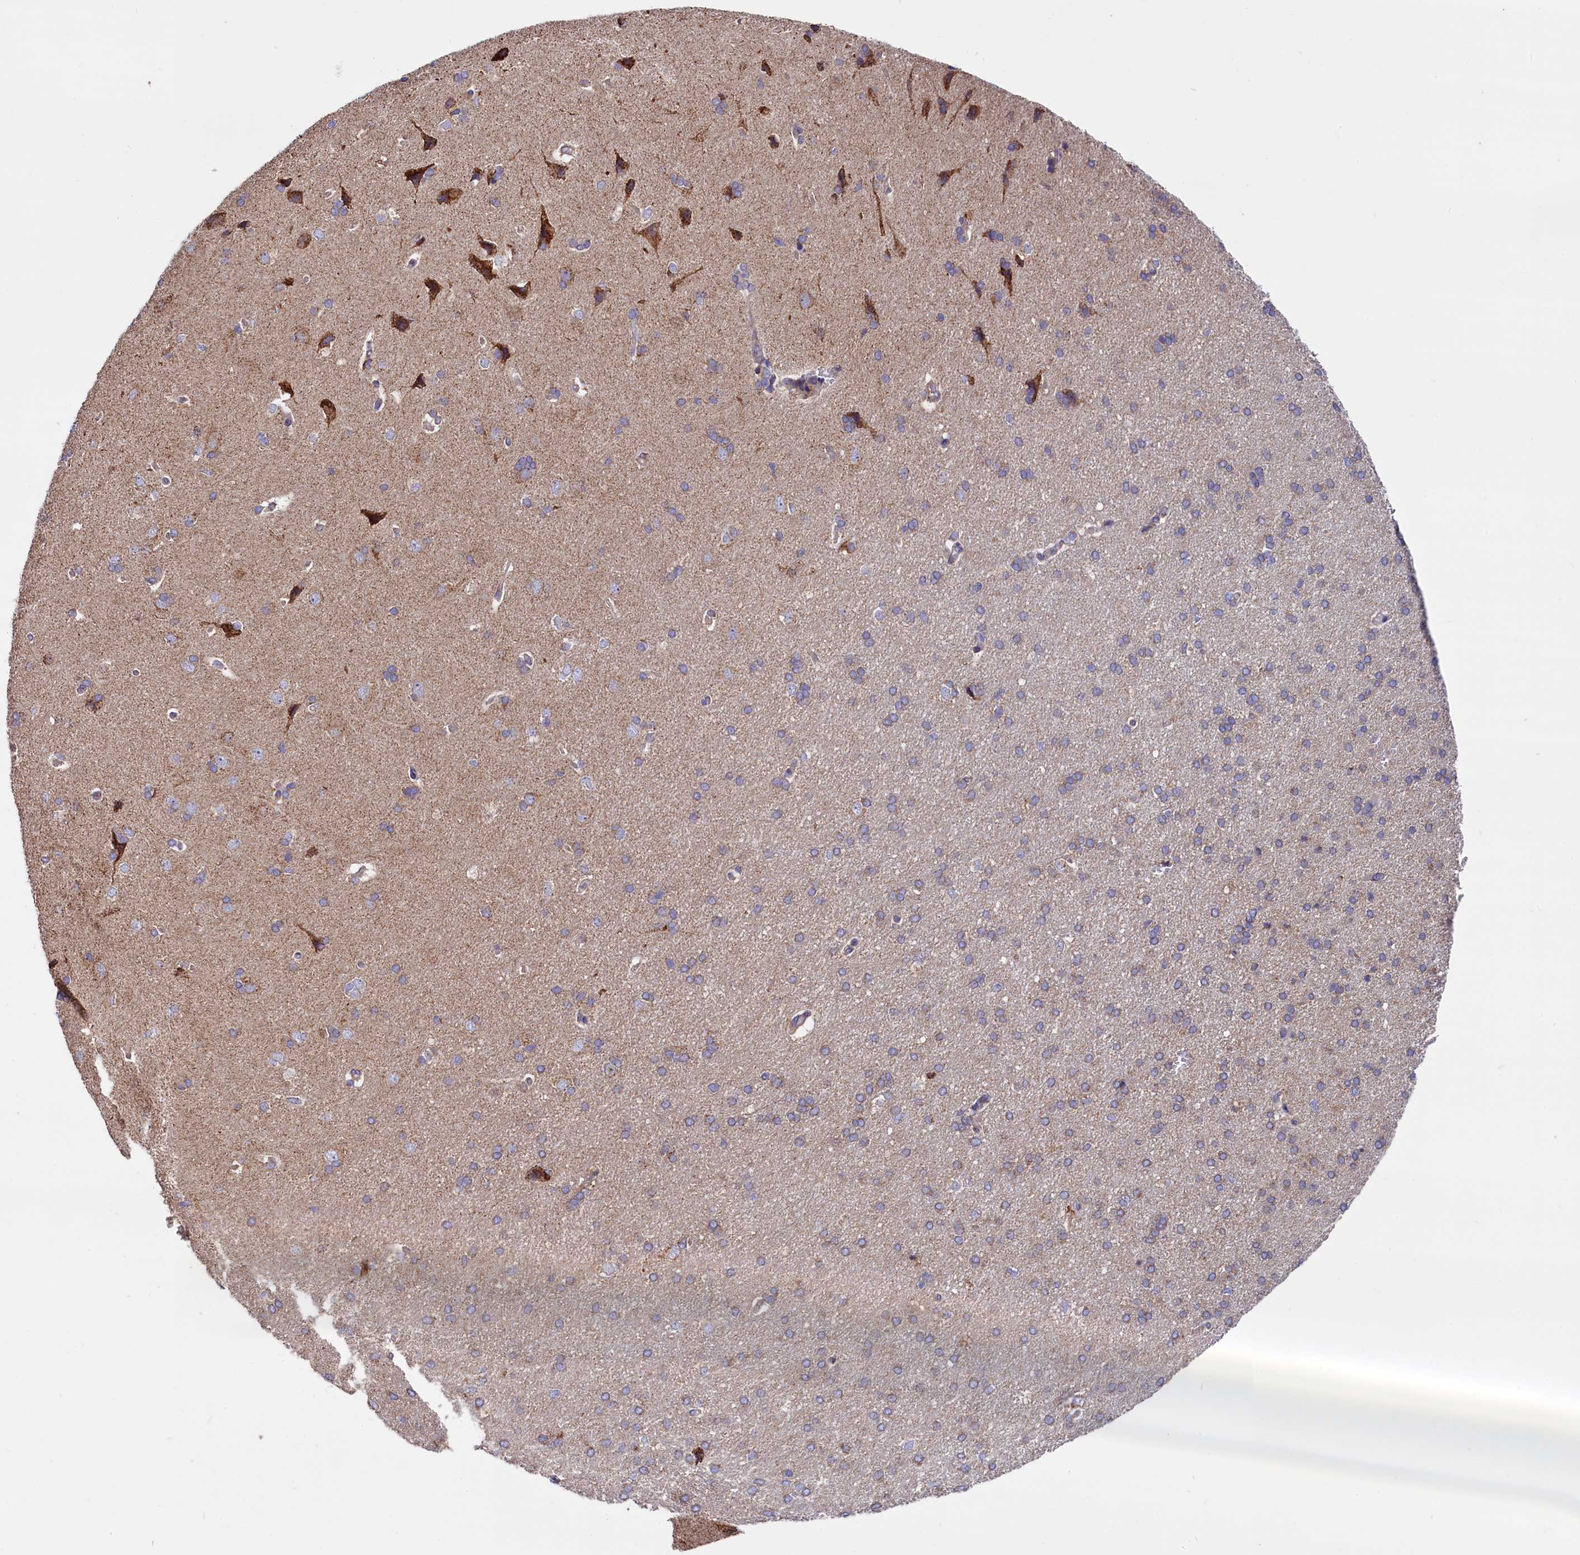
{"staining": {"intensity": "weak", "quantity": ">75%", "location": "cytoplasmic/membranous"}, "tissue": "cerebral cortex", "cell_type": "Endothelial cells", "image_type": "normal", "snomed": [{"axis": "morphology", "description": "Normal tissue, NOS"}, {"axis": "topography", "description": "Cerebral cortex"}], "caption": "The image displays a brown stain indicating the presence of a protein in the cytoplasmic/membranous of endothelial cells in cerebral cortex. (IHC, brightfield microscopy, high magnification).", "gene": "ZSWIM1", "patient": {"sex": "male", "age": 62}}